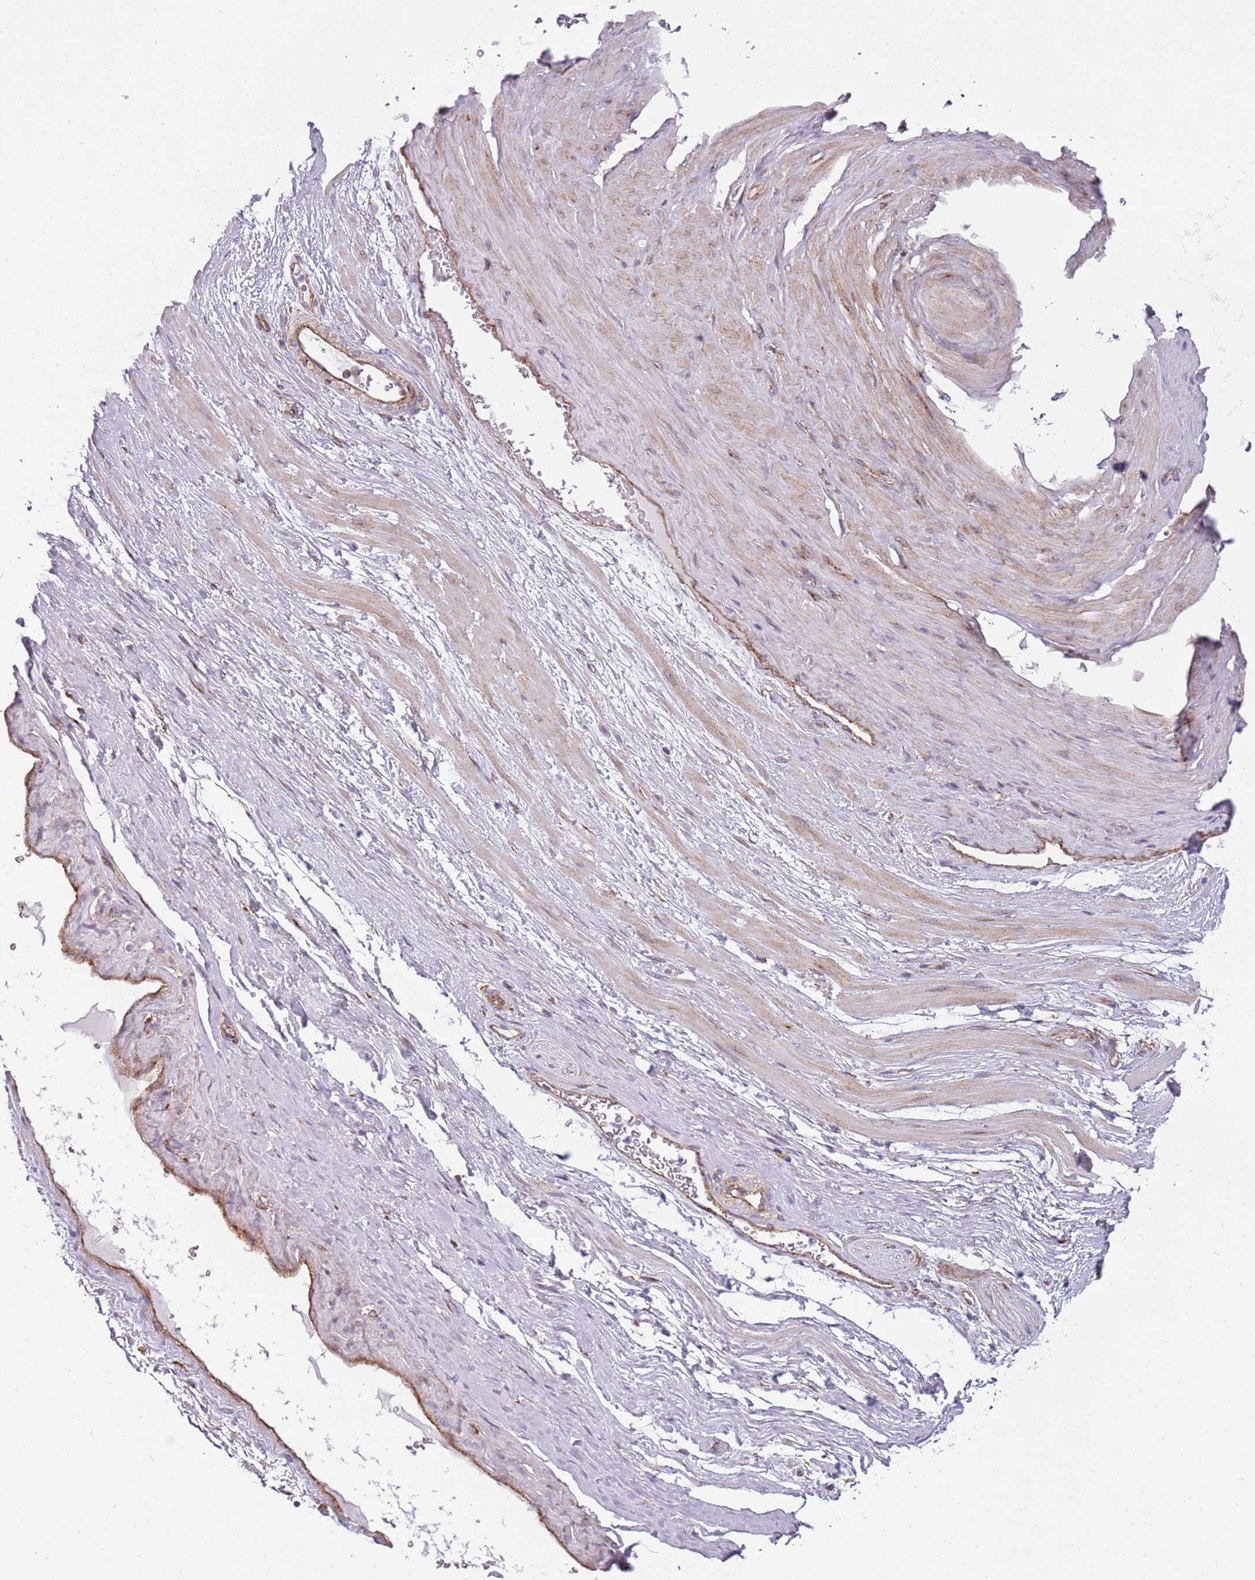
{"staining": {"intensity": "weak", "quantity": ">75%", "location": "cytoplasmic/membranous"}, "tissue": "adipose tissue", "cell_type": "Adipocytes", "image_type": "normal", "snomed": [{"axis": "morphology", "description": "Normal tissue, NOS"}, {"axis": "morphology", "description": "Adenocarcinoma, Low grade"}, {"axis": "topography", "description": "Prostate"}, {"axis": "topography", "description": "Peripheral nerve tissue"}], "caption": "Unremarkable adipose tissue was stained to show a protein in brown. There is low levels of weak cytoplasmic/membranous staining in about >75% of adipocytes. Using DAB (3,3'-diaminobenzidine) (brown) and hematoxylin (blue) stains, captured at high magnification using brightfield microscopy.", "gene": "SNX1", "patient": {"sex": "male", "age": 63}}